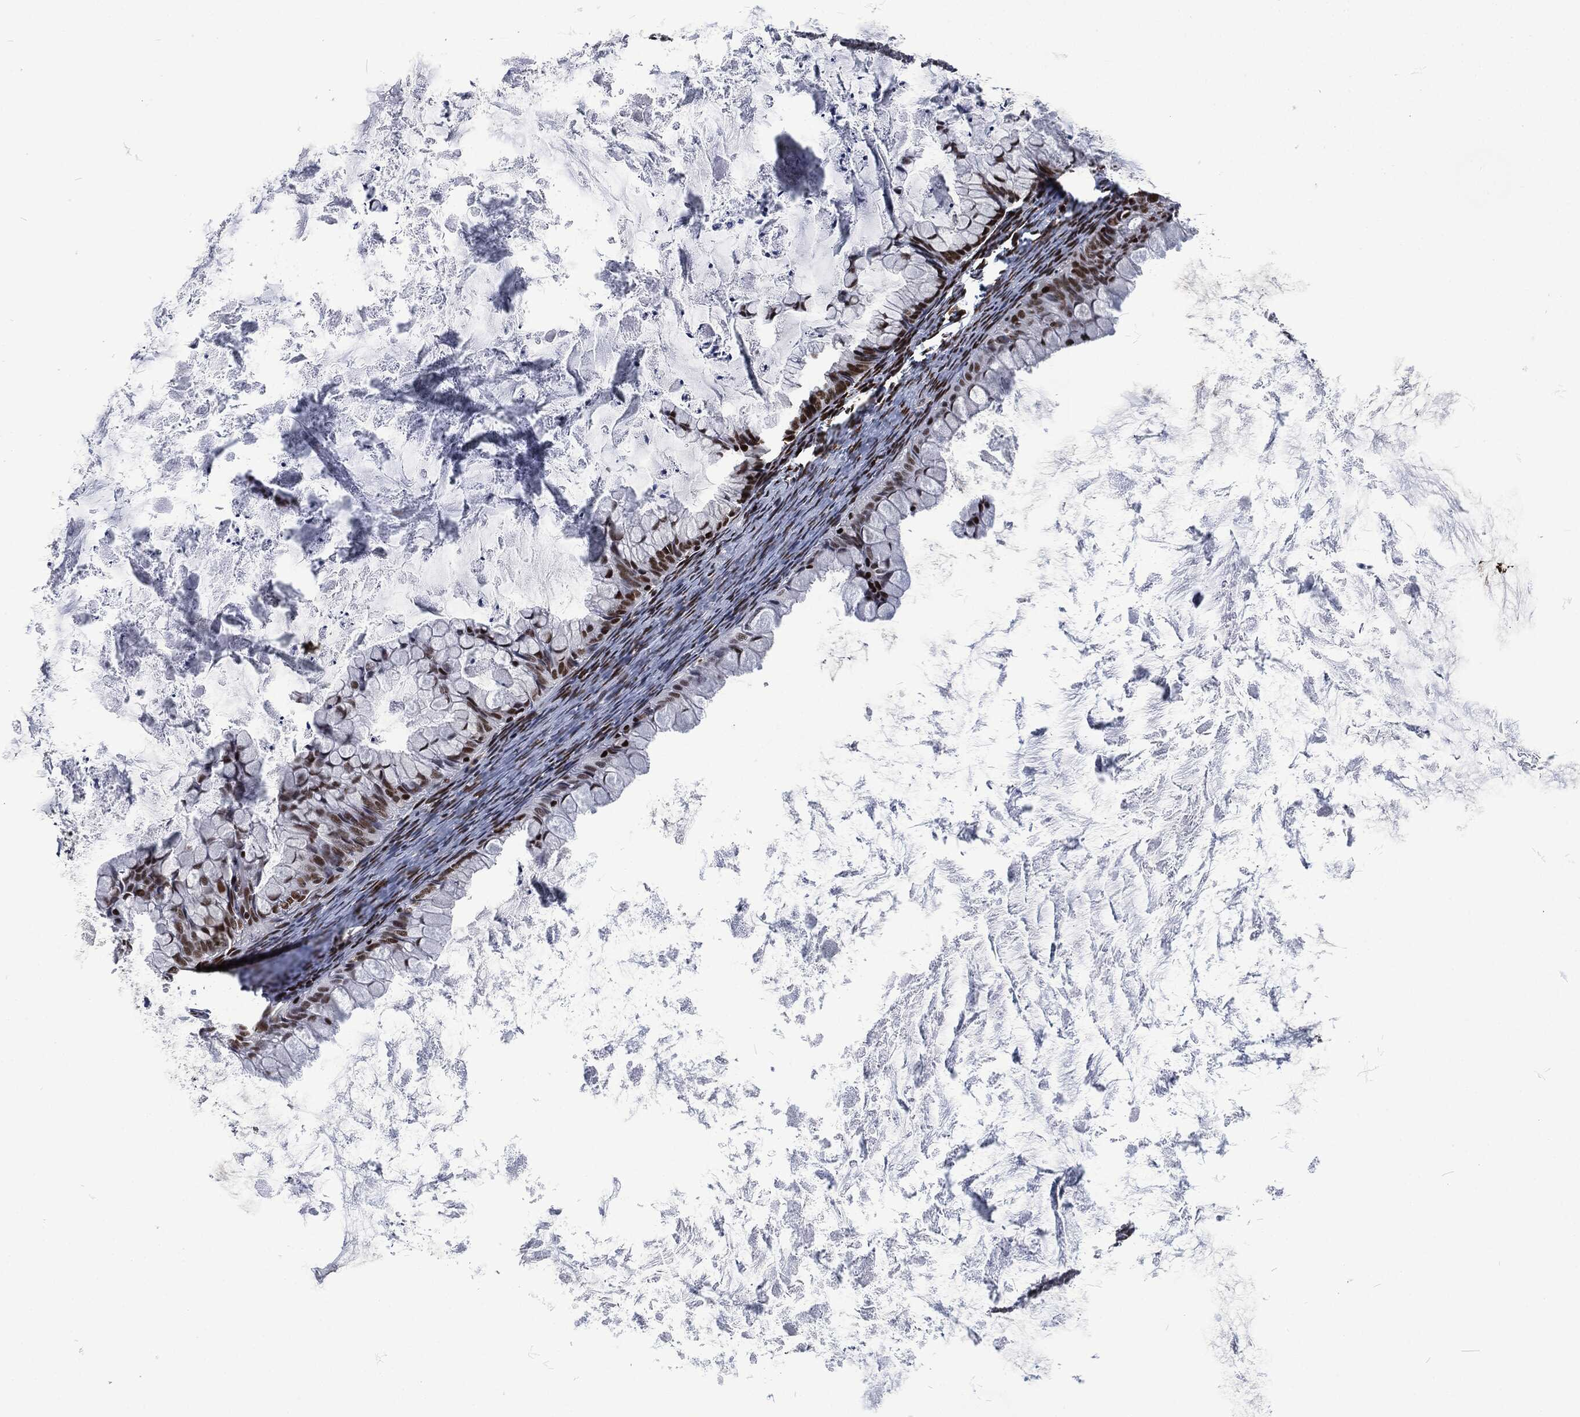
{"staining": {"intensity": "strong", "quantity": "25%-75%", "location": "nuclear"}, "tissue": "ovarian cancer", "cell_type": "Tumor cells", "image_type": "cancer", "snomed": [{"axis": "morphology", "description": "Cystadenocarcinoma, mucinous, NOS"}, {"axis": "topography", "description": "Ovary"}], "caption": "Brown immunohistochemical staining in ovarian cancer exhibits strong nuclear expression in approximately 25%-75% of tumor cells.", "gene": "DCPS", "patient": {"sex": "female", "age": 35}}